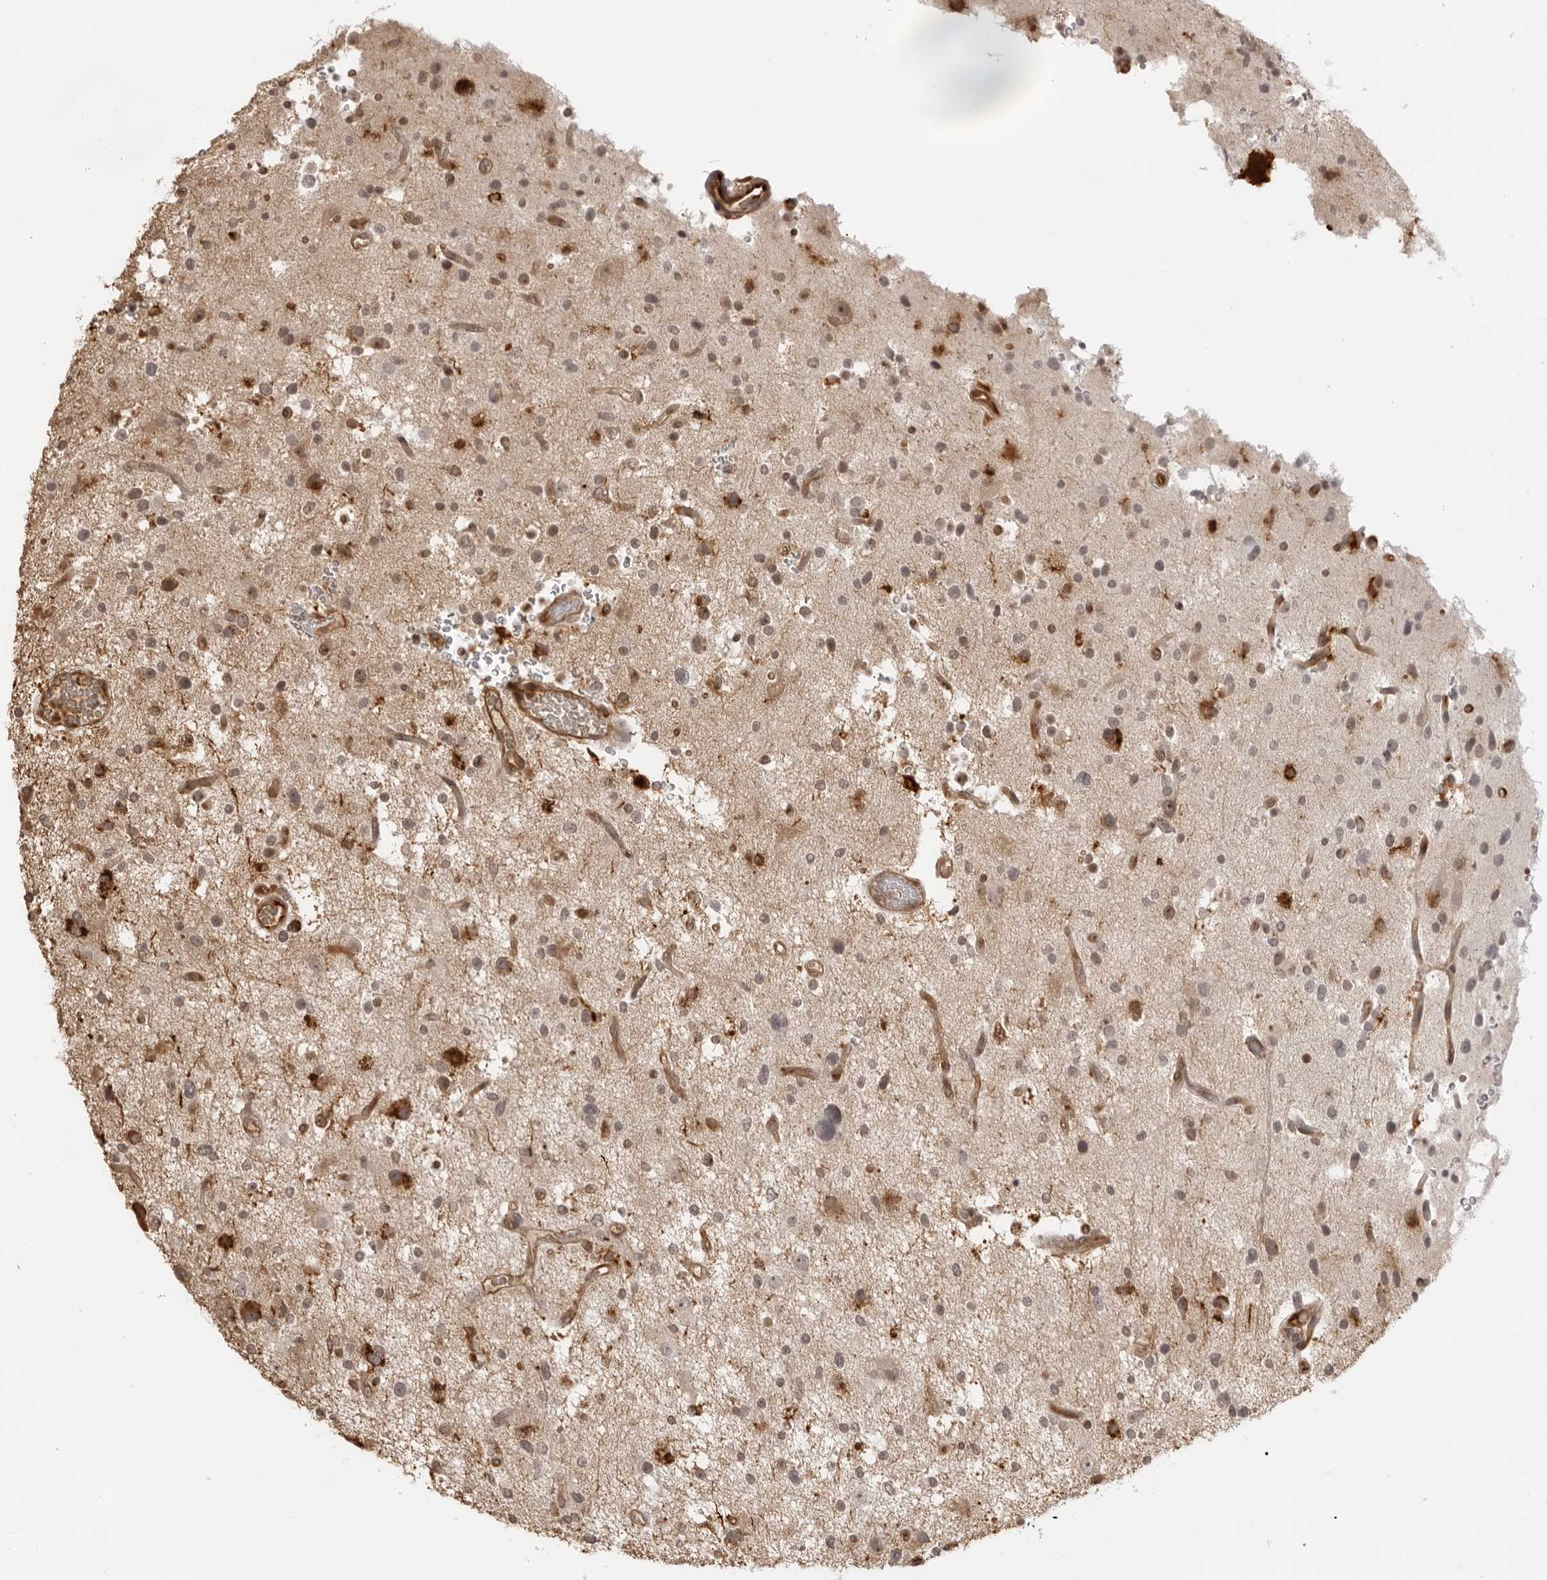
{"staining": {"intensity": "weak", "quantity": "<25%", "location": "cytoplasmic/membranous"}, "tissue": "glioma", "cell_type": "Tumor cells", "image_type": "cancer", "snomed": [{"axis": "morphology", "description": "Glioma, malignant, High grade"}, {"axis": "topography", "description": "Brain"}], "caption": "DAB (3,3'-diaminobenzidine) immunohistochemical staining of human malignant high-grade glioma demonstrates no significant positivity in tumor cells.", "gene": "DYNLT5", "patient": {"sex": "male", "age": 33}}